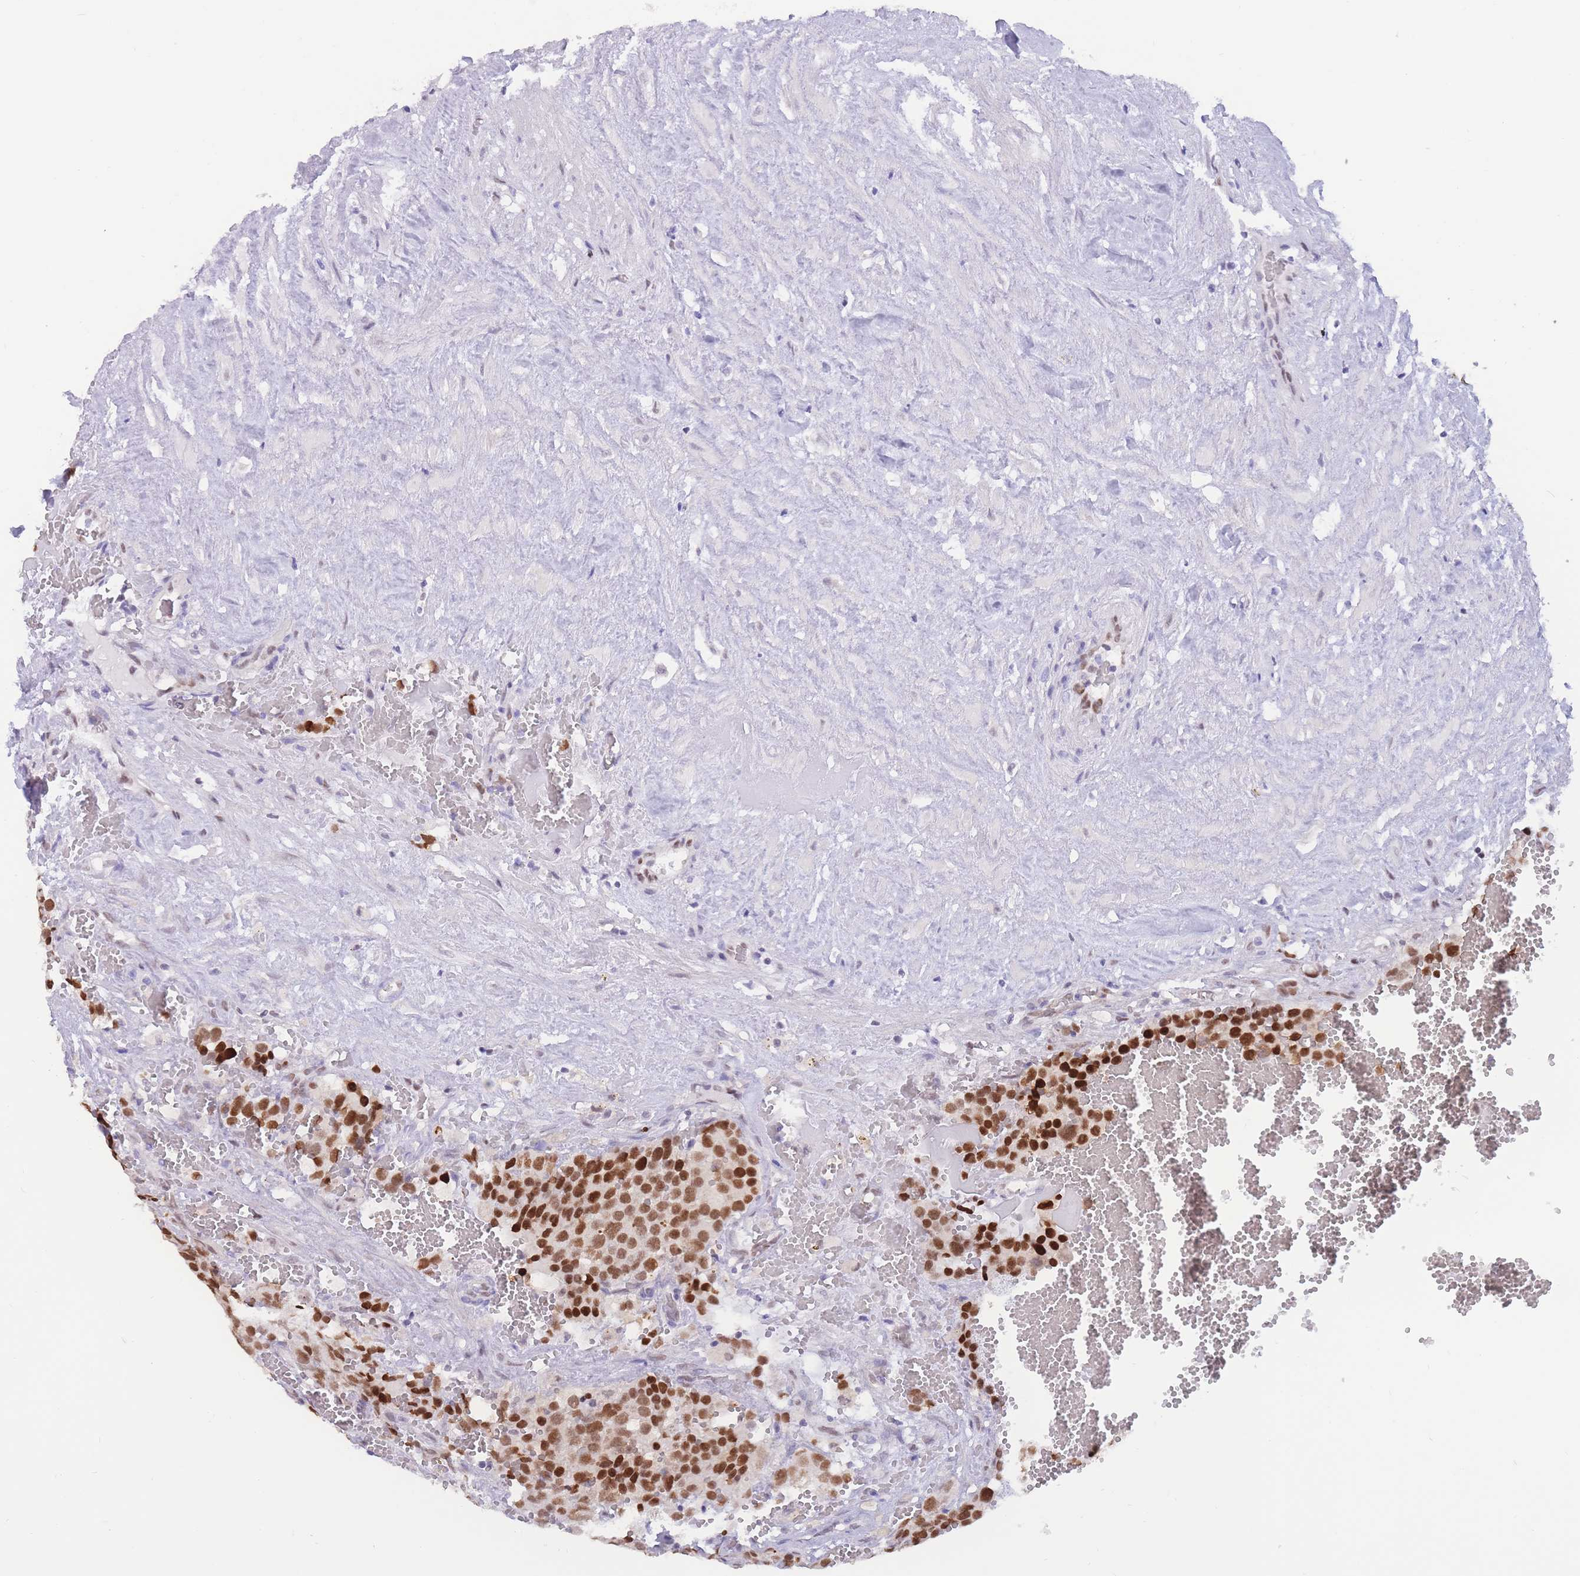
{"staining": {"intensity": "strong", "quantity": ">75%", "location": "nuclear"}, "tissue": "testis cancer", "cell_type": "Tumor cells", "image_type": "cancer", "snomed": [{"axis": "morphology", "description": "Seminoma, NOS"}, {"axis": "topography", "description": "Testis"}], "caption": "Brown immunohistochemical staining in human testis cancer reveals strong nuclear staining in approximately >75% of tumor cells. (Stains: DAB (3,3'-diaminobenzidine) in brown, nuclei in blue, Microscopy: brightfield microscopy at high magnification).", "gene": "NASP", "patient": {"sex": "male", "age": 71}}